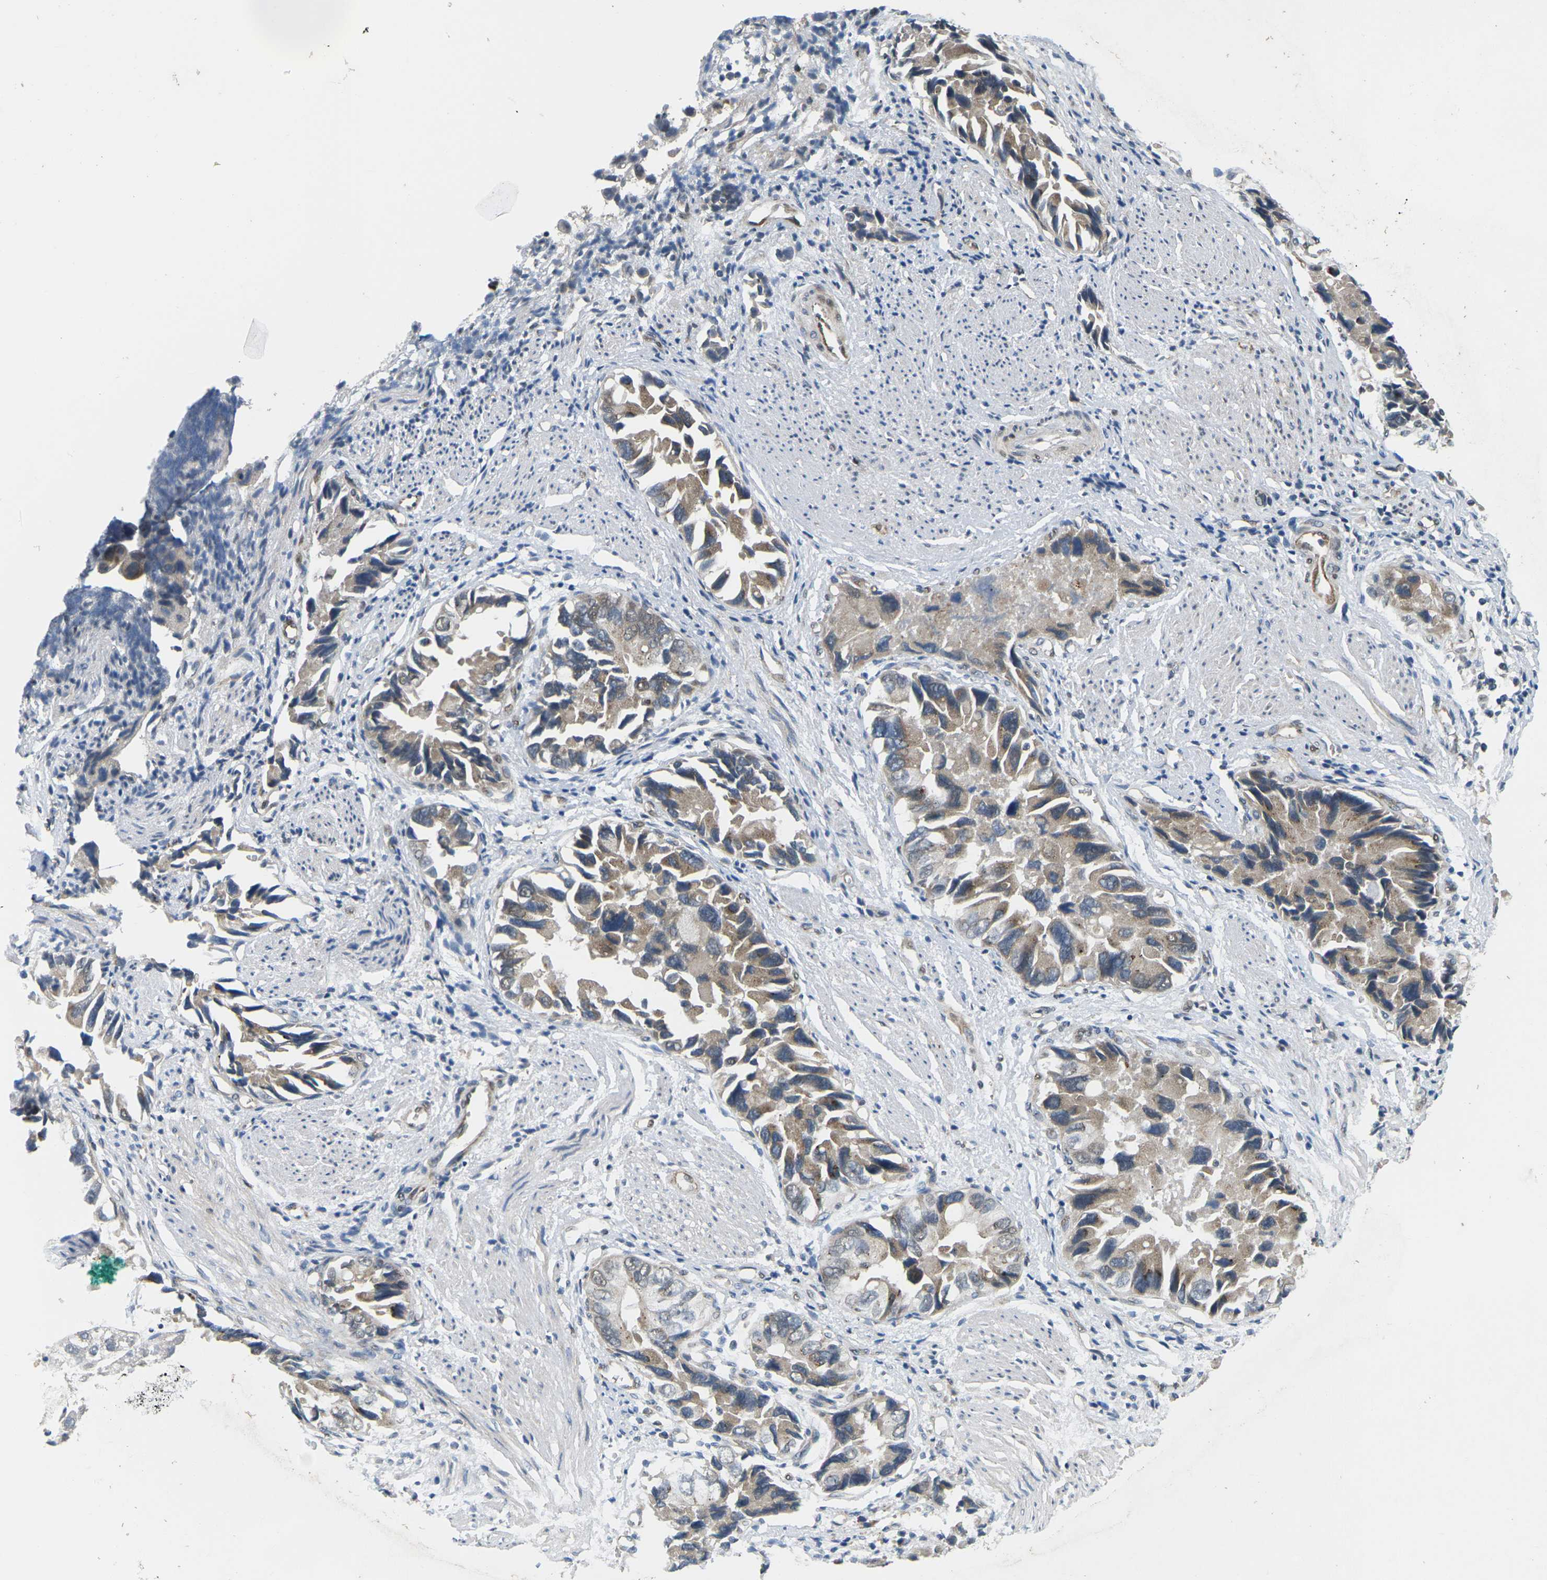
{"staining": {"intensity": "moderate", "quantity": ">75%", "location": "cytoplasmic/membranous,nuclear"}, "tissue": "liver cancer", "cell_type": "Tumor cells", "image_type": "cancer", "snomed": [{"axis": "morphology", "description": "Cholangiocarcinoma"}, {"axis": "topography", "description": "Liver"}], "caption": "Human liver cholangiocarcinoma stained with a brown dye displays moderate cytoplasmic/membranous and nuclear positive staining in approximately >75% of tumor cells.", "gene": "ERBB4", "patient": {"sex": "female", "age": 79}}